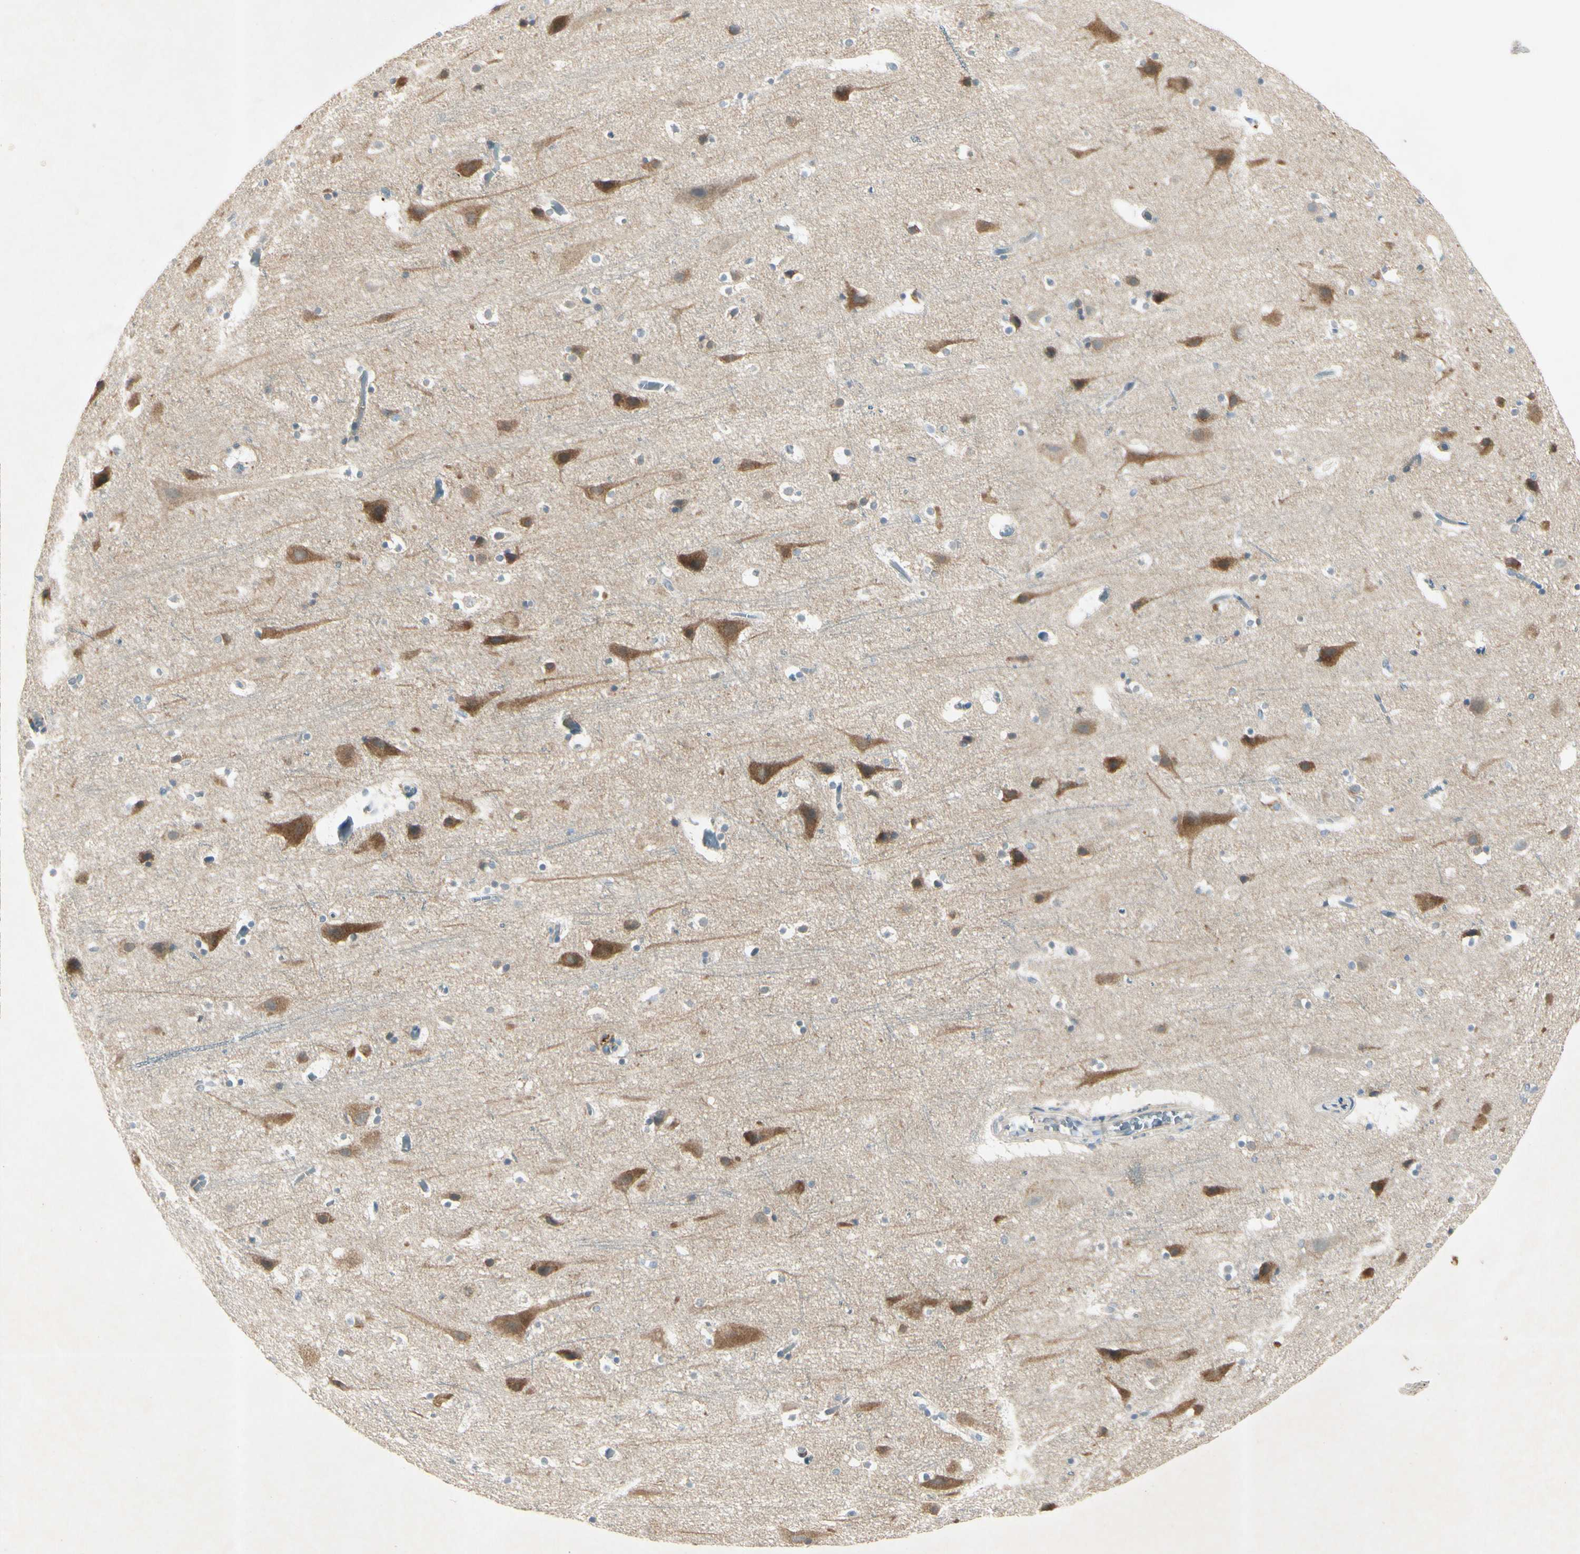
{"staining": {"intensity": "negative", "quantity": "none", "location": "none"}, "tissue": "cerebral cortex", "cell_type": "Endothelial cells", "image_type": "normal", "snomed": [{"axis": "morphology", "description": "Normal tissue, NOS"}, {"axis": "topography", "description": "Cerebral cortex"}], "caption": "The image exhibits no staining of endothelial cells in benign cerebral cortex.", "gene": "AATK", "patient": {"sex": "male", "age": 45}}